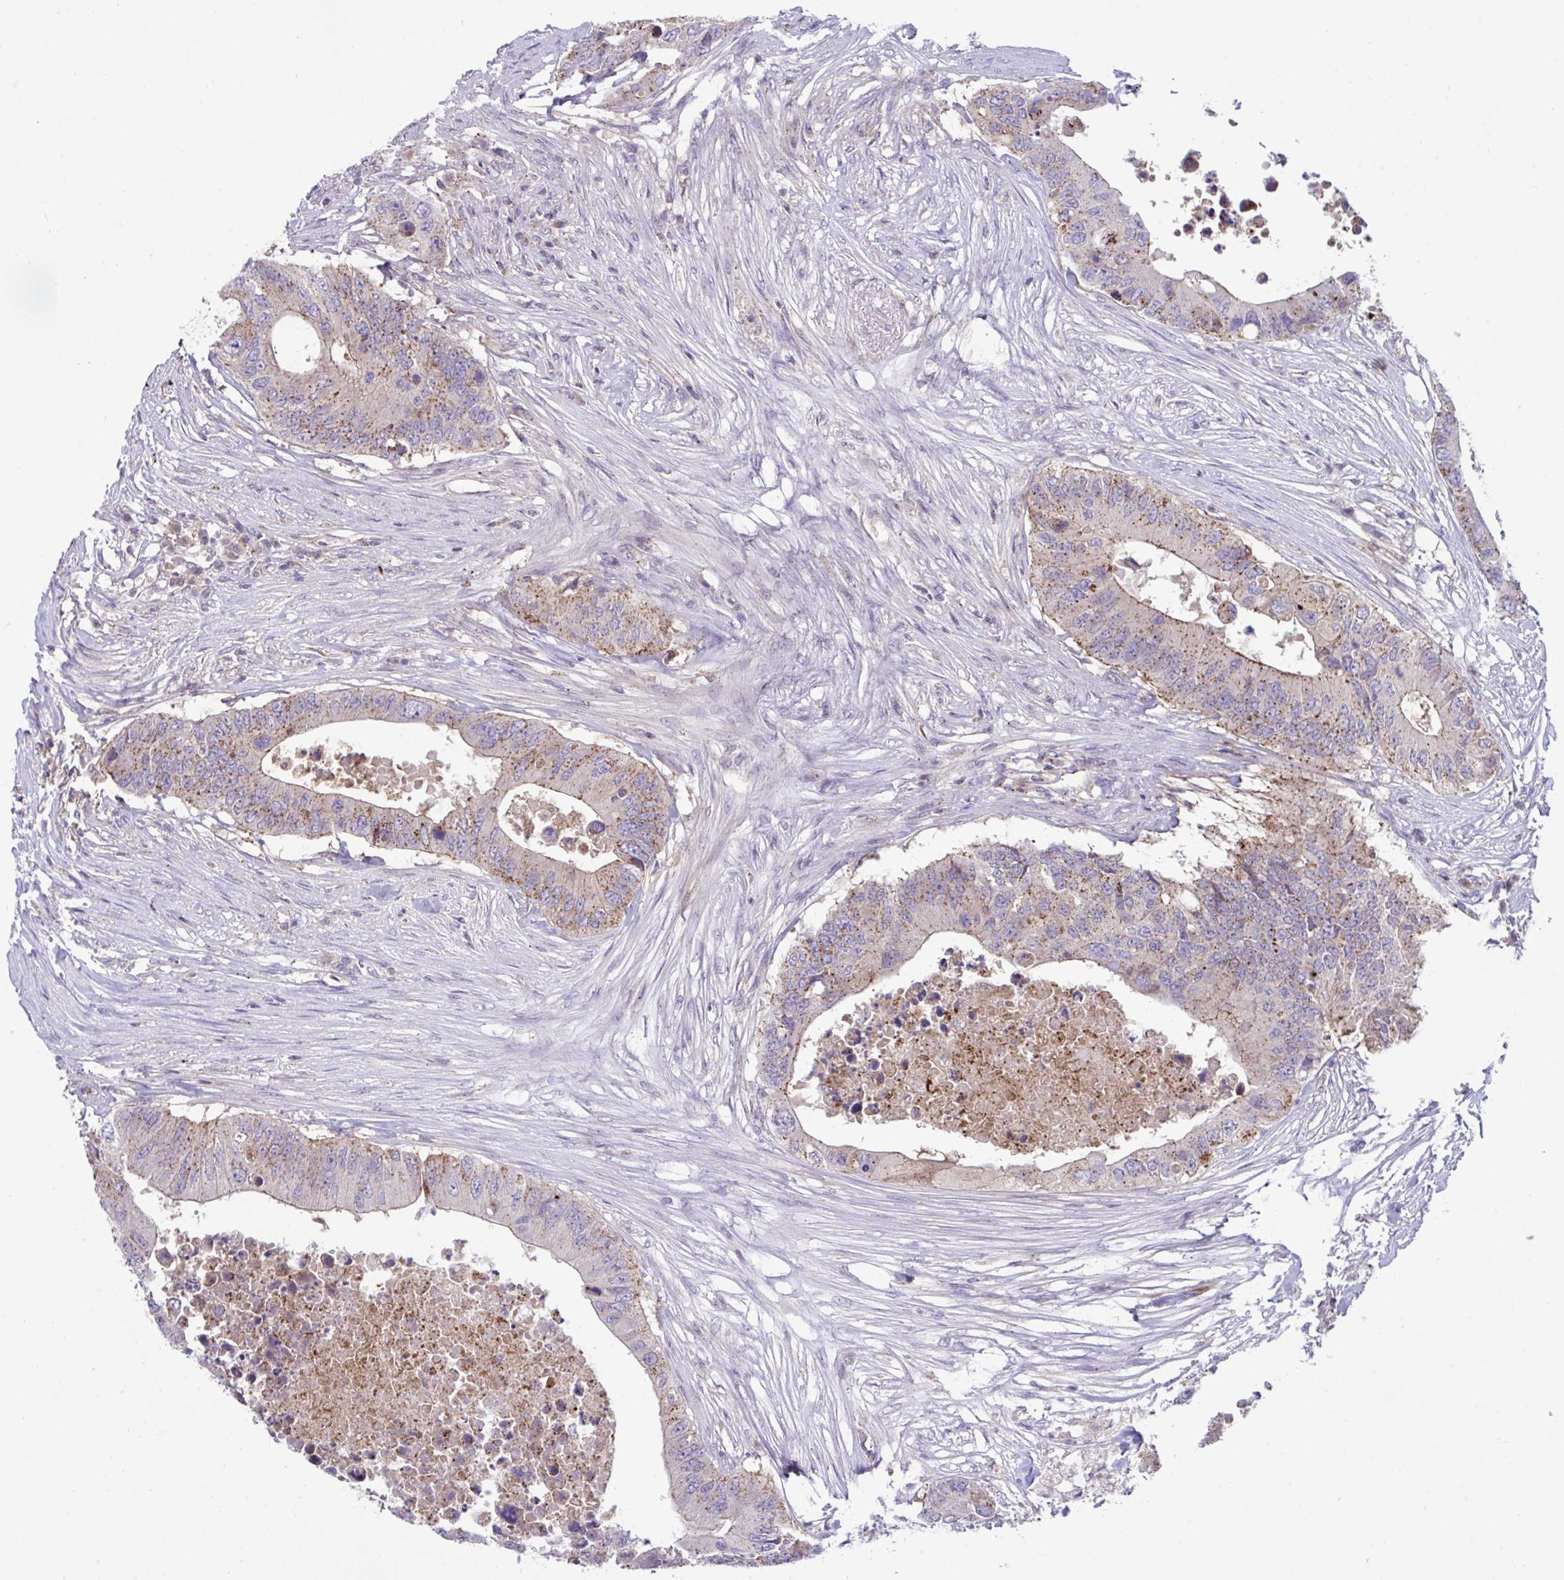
{"staining": {"intensity": "moderate", "quantity": ">75%", "location": "cytoplasmic/membranous"}, "tissue": "colorectal cancer", "cell_type": "Tumor cells", "image_type": "cancer", "snomed": [{"axis": "morphology", "description": "Adenocarcinoma, NOS"}, {"axis": "topography", "description": "Colon"}], "caption": "Colorectal cancer (adenocarcinoma) stained with a protein marker demonstrates moderate staining in tumor cells.", "gene": "IST1", "patient": {"sex": "male", "age": 71}}